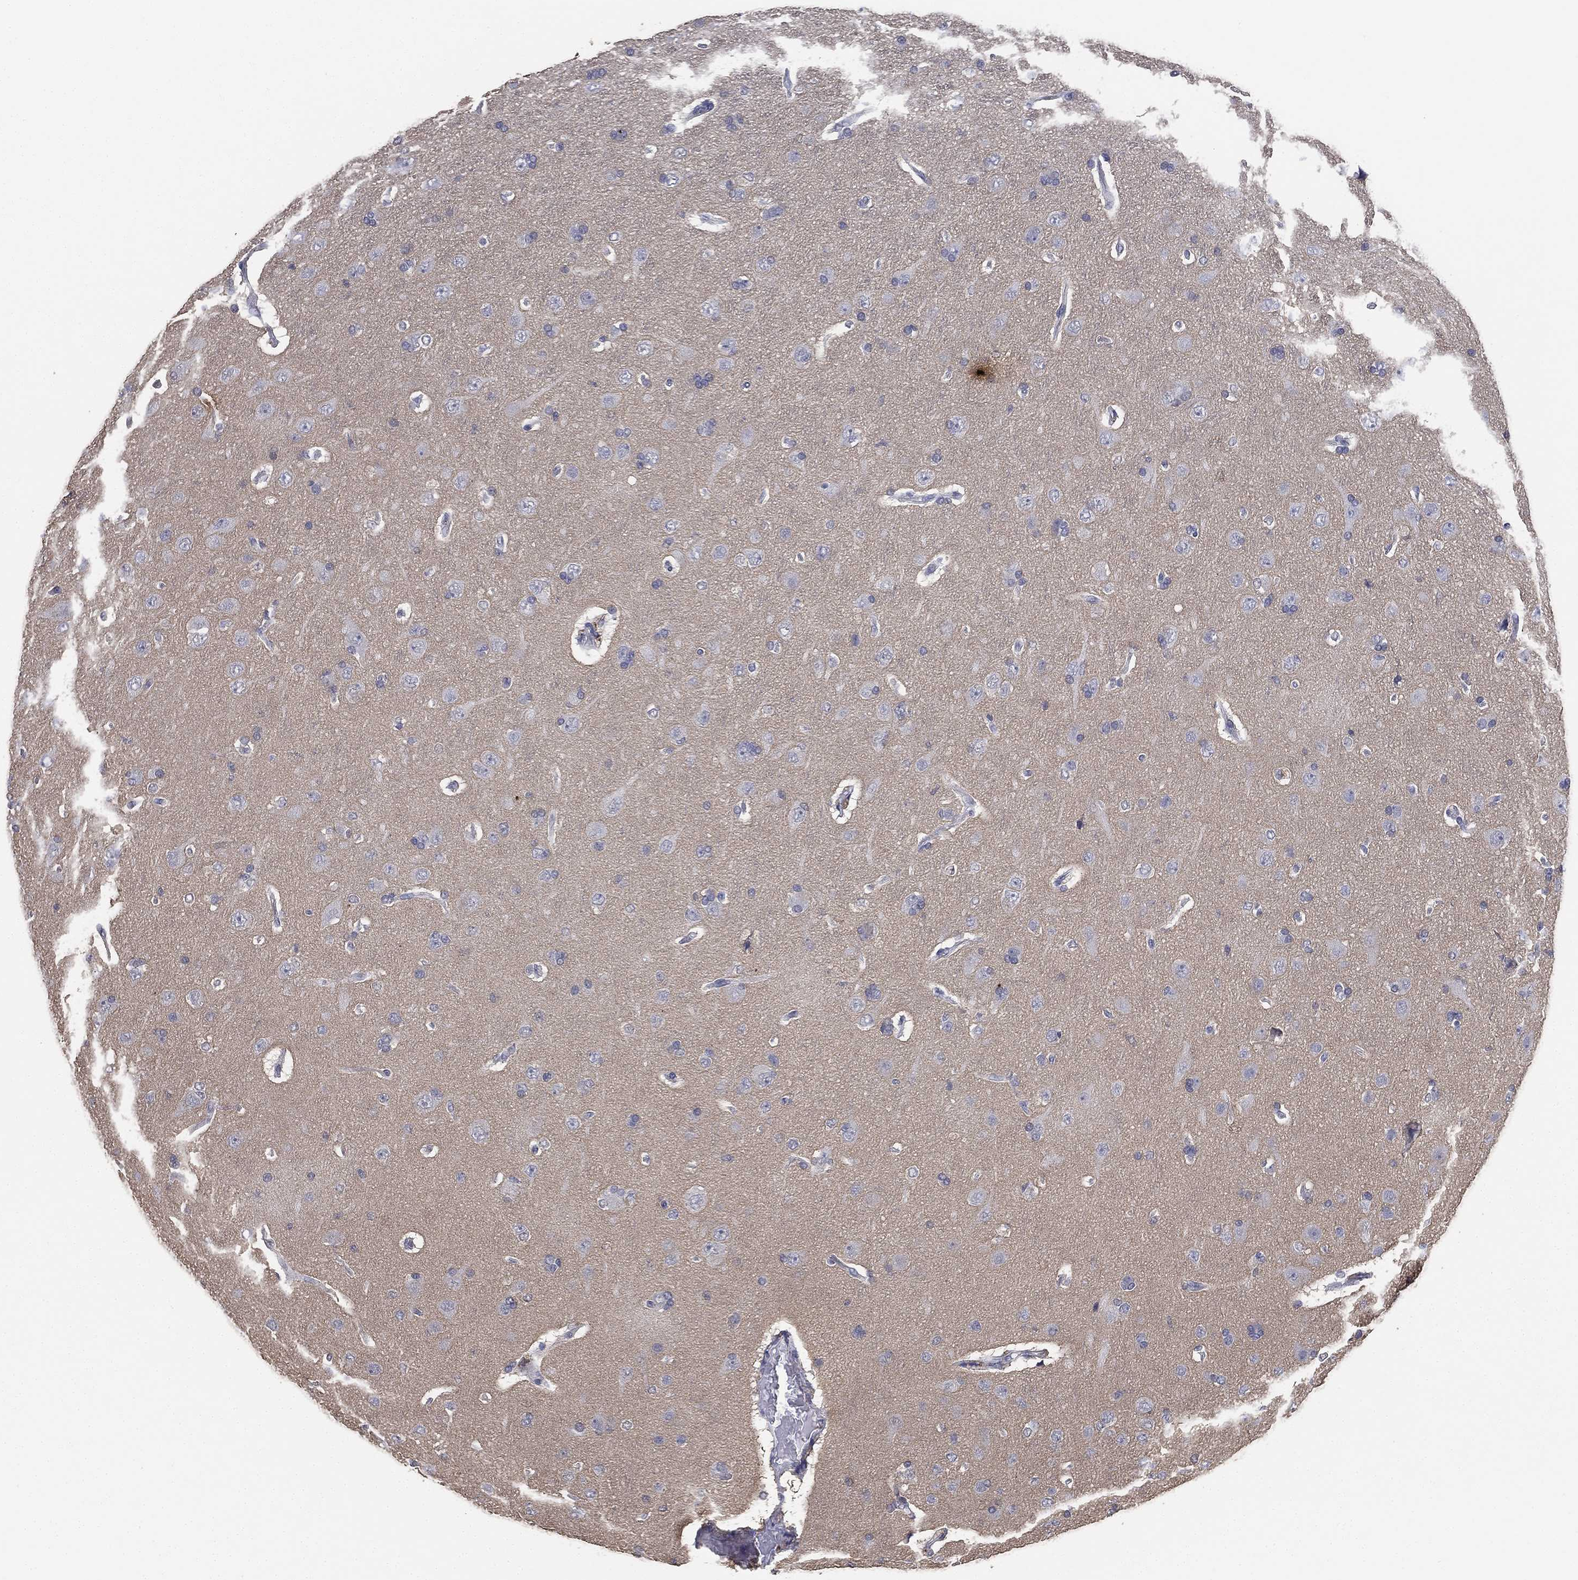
{"staining": {"intensity": "negative", "quantity": "none", "location": "none"}, "tissue": "glioma", "cell_type": "Tumor cells", "image_type": "cancer", "snomed": [{"axis": "morphology", "description": "Glioma, malignant, NOS"}, {"axis": "topography", "description": "Cerebral cortex"}], "caption": "A high-resolution histopathology image shows immunohistochemistry staining of glioma (malignant), which displays no significant expression in tumor cells.", "gene": "DSG1", "patient": {"sex": "male", "age": 58}}